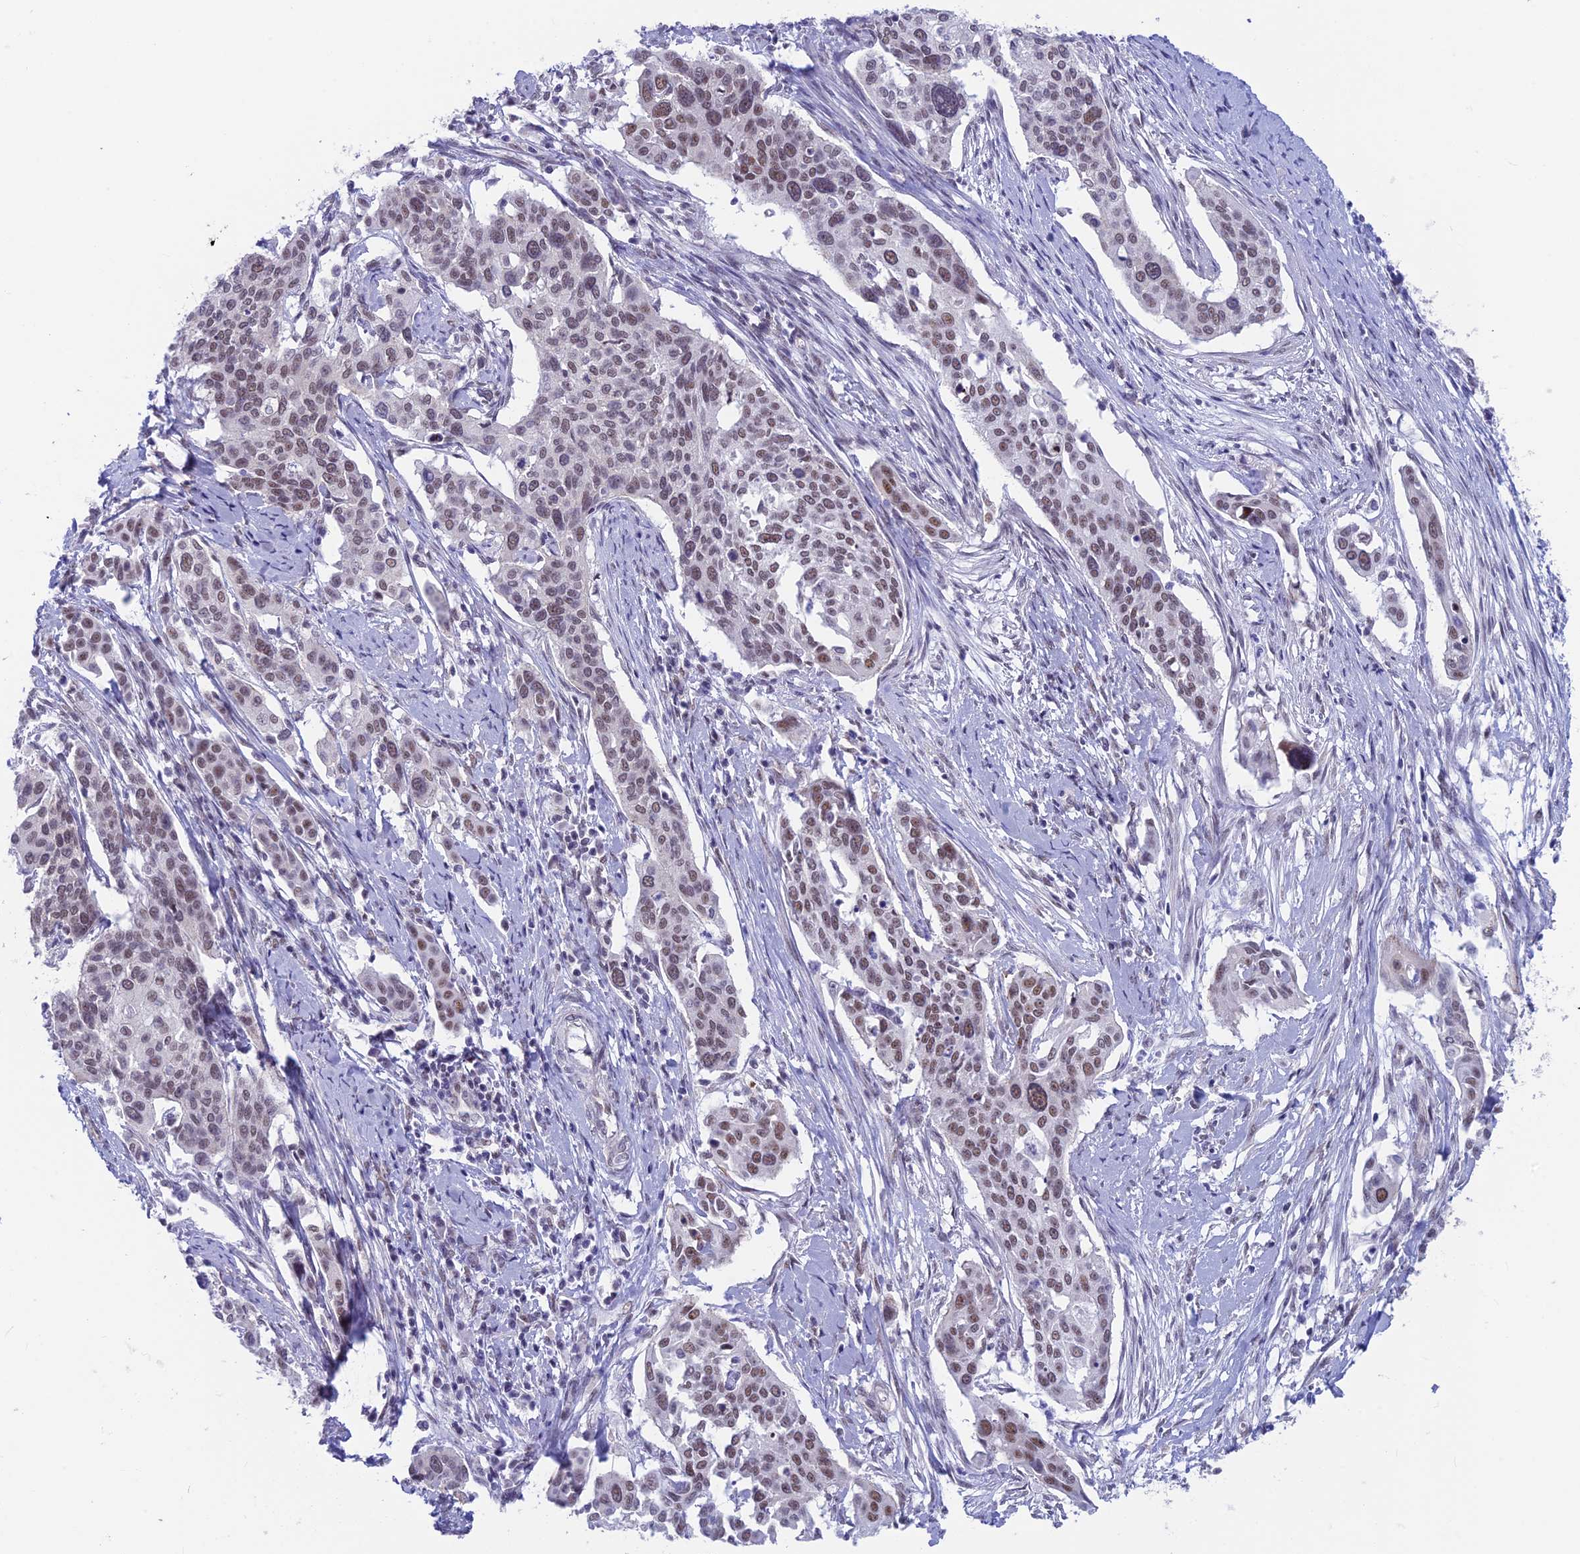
{"staining": {"intensity": "moderate", "quantity": "25%-75%", "location": "nuclear"}, "tissue": "cervical cancer", "cell_type": "Tumor cells", "image_type": "cancer", "snomed": [{"axis": "morphology", "description": "Squamous cell carcinoma, NOS"}, {"axis": "topography", "description": "Cervix"}], "caption": "Squamous cell carcinoma (cervical) stained for a protein (brown) demonstrates moderate nuclear positive expression in approximately 25%-75% of tumor cells.", "gene": "SRSF5", "patient": {"sex": "female", "age": 44}}